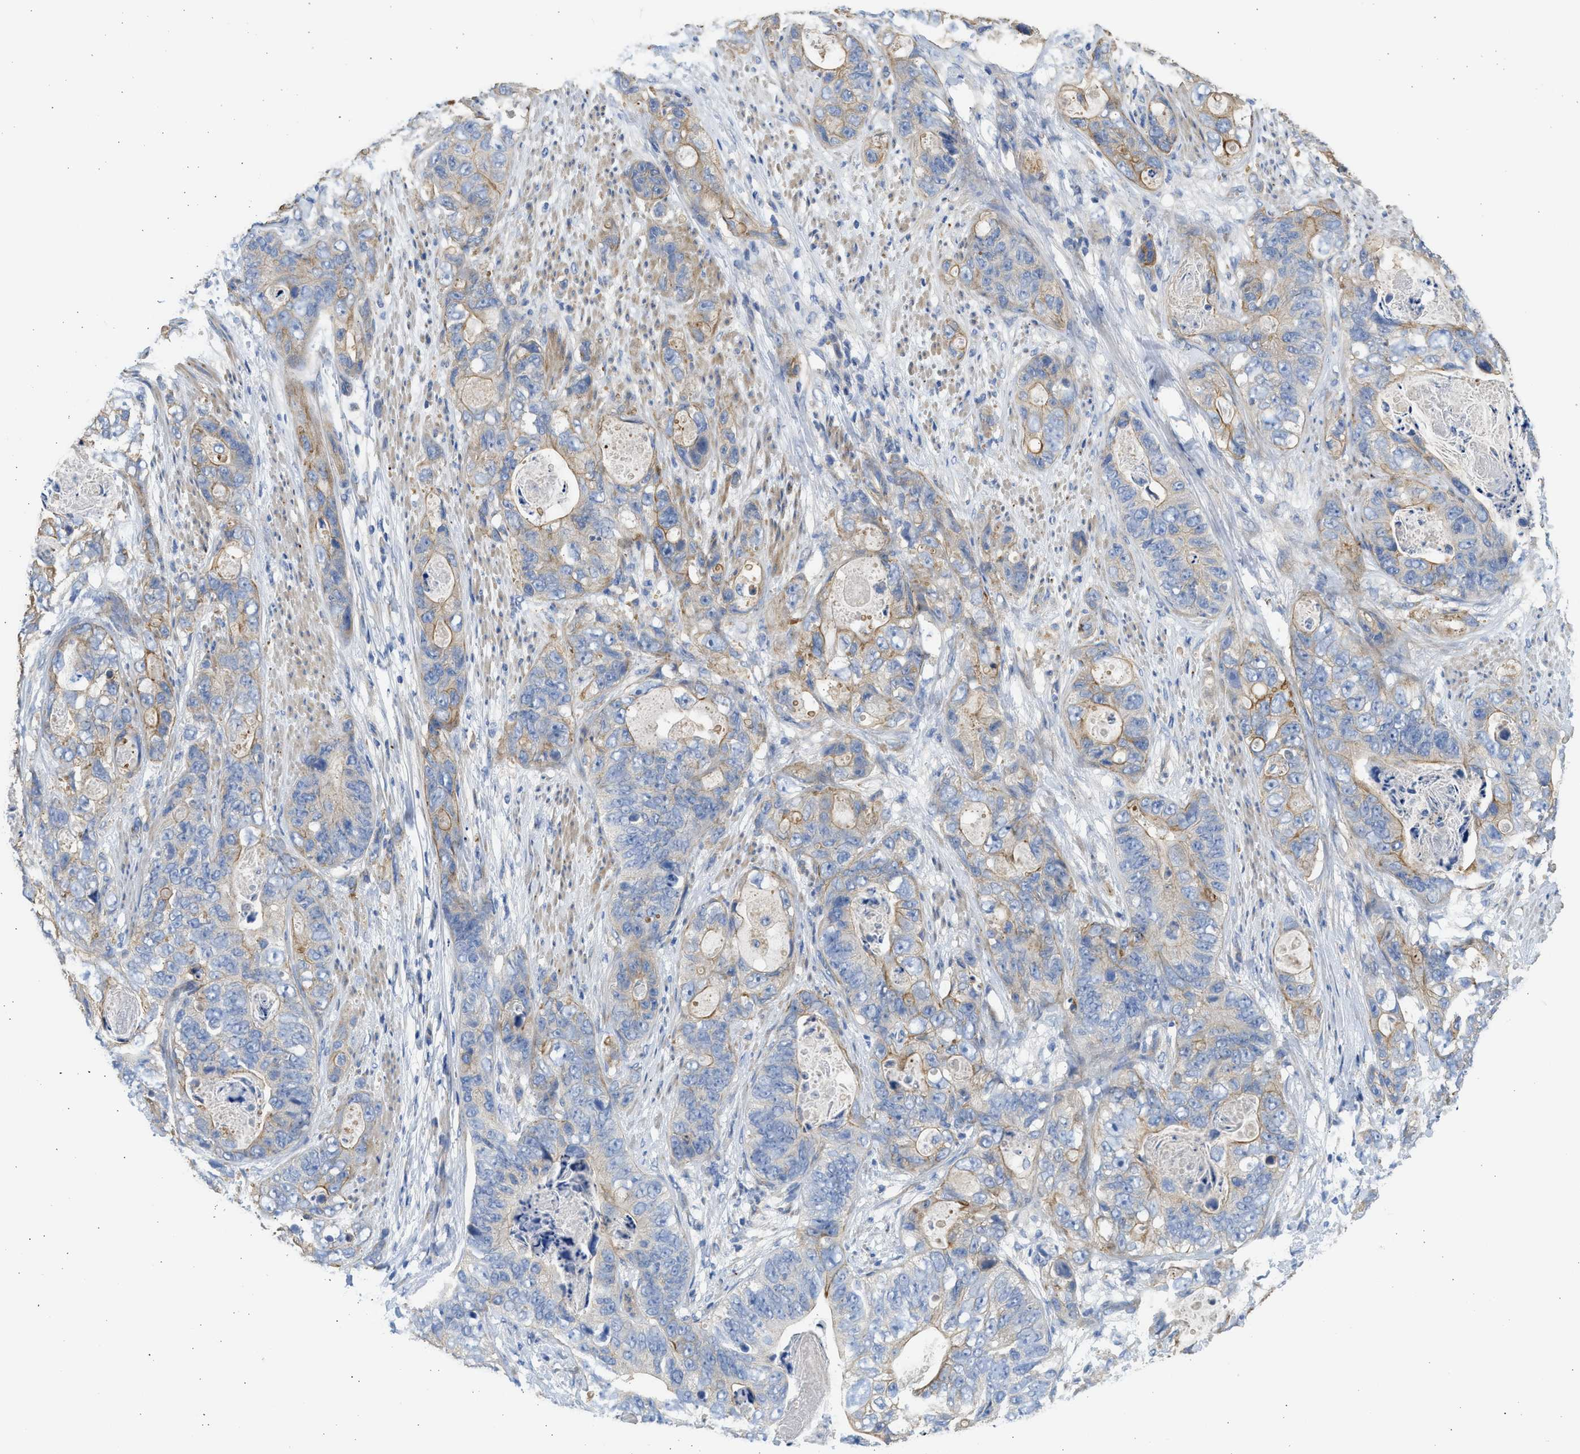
{"staining": {"intensity": "moderate", "quantity": "25%-75%", "location": "cytoplasmic/membranous"}, "tissue": "stomach cancer", "cell_type": "Tumor cells", "image_type": "cancer", "snomed": [{"axis": "morphology", "description": "Adenocarcinoma, NOS"}, {"axis": "topography", "description": "Stomach"}], "caption": "A medium amount of moderate cytoplasmic/membranous staining is identified in about 25%-75% of tumor cells in stomach adenocarcinoma tissue. Immunohistochemistry stains the protein in brown and the nuclei are stained blue.", "gene": "CSRNP2", "patient": {"sex": "female", "age": 89}}